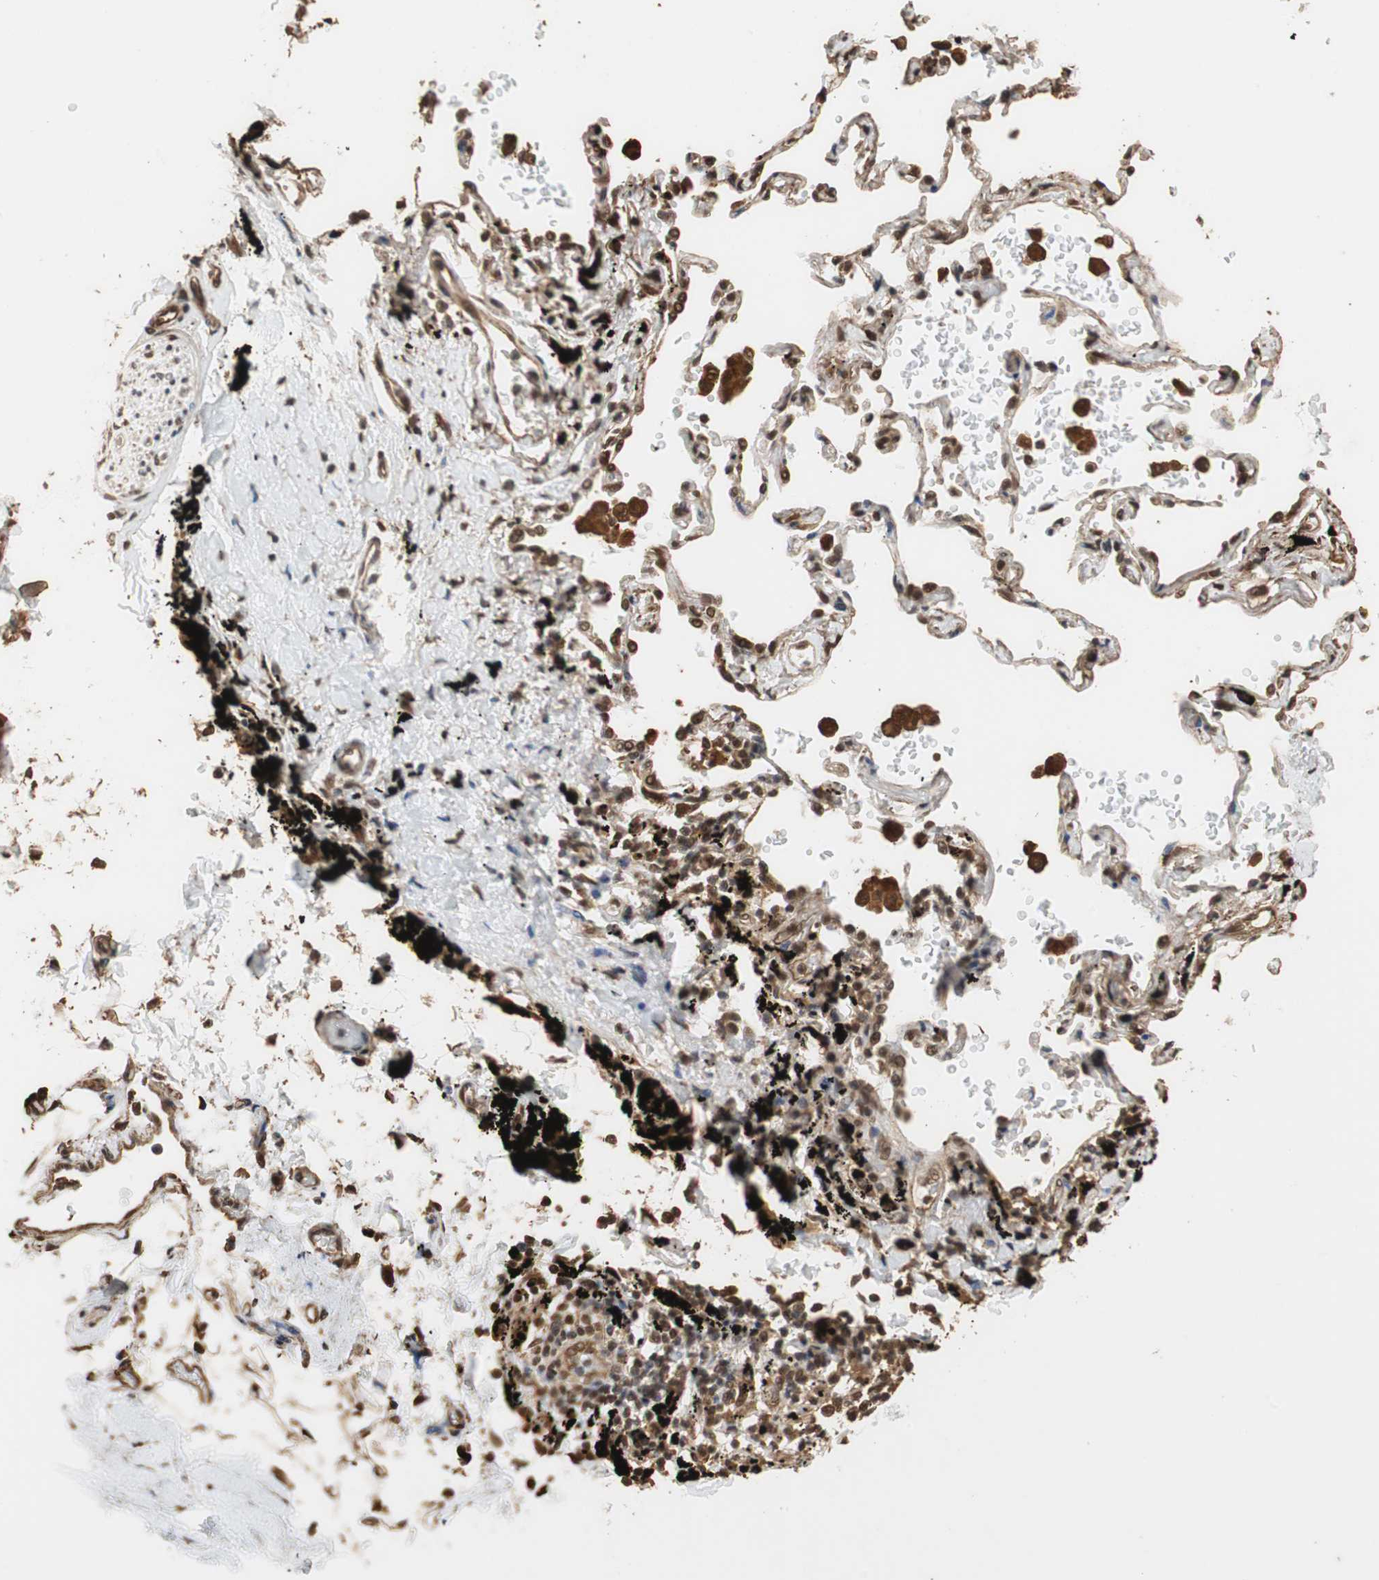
{"staining": {"intensity": "strong", "quantity": ">75%", "location": "cytoplasmic/membranous,nuclear"}, "tissue": "adipose tissue", "cell_type": "Adipocytes", "image_type": "normal", "snomed": [{"axis": "morphology", "description": "Normal tissue, NOS"}, {"axis": "topography", "description": "Cartilage tissue"}, {"axis": "topography", "description": "Bronchus"}], "caption": "Adipose tissue stained with a brown dye shows strong cytoplasmic/membranous,nuclear positive expression in approximately >75% of adipocytes.", "gene": "CDC5L", "patient": {"sex": "female", "age": 73}}